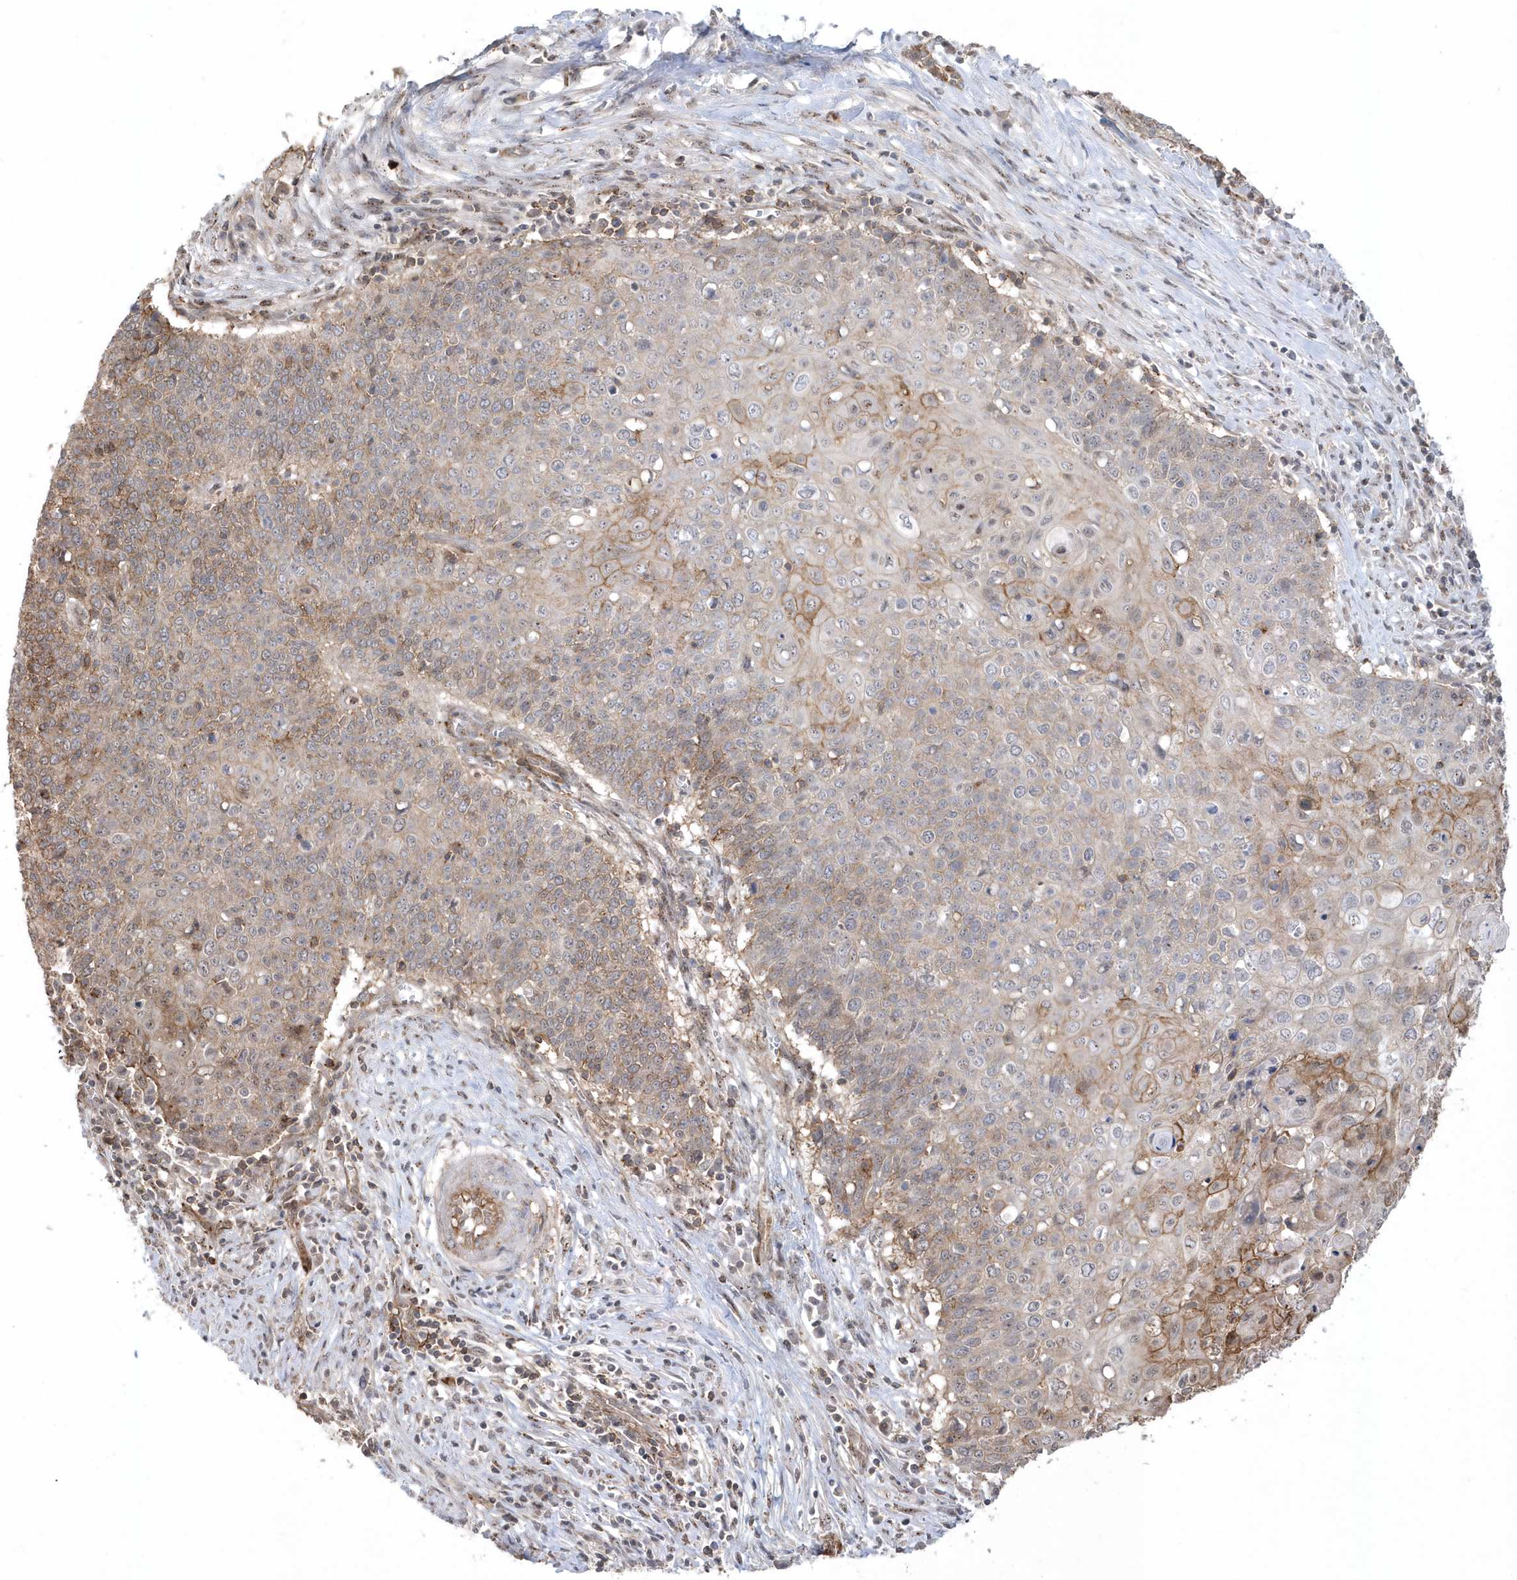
{"staining": {"intensity": "moderate", "quantity": "<25%", "location": "cytoplasmic/membranous"}, "tissue": "cervical cancer", "cell_type": "Tumor cells", "image_type": "cancer", "snomed": [{"axis": "morphology", "description": "Squamous cell carcinoma, NOS"}, {"axis": "topography", "description": "Cervix"}], "caption": "Human cervical cancer stained with a brown dye displays moderate cytoplasmic/membranous positive expression in about <25% of tumor cells.", "gene": "CRIP3", "patient": {"sex": "female", "age": 39}}